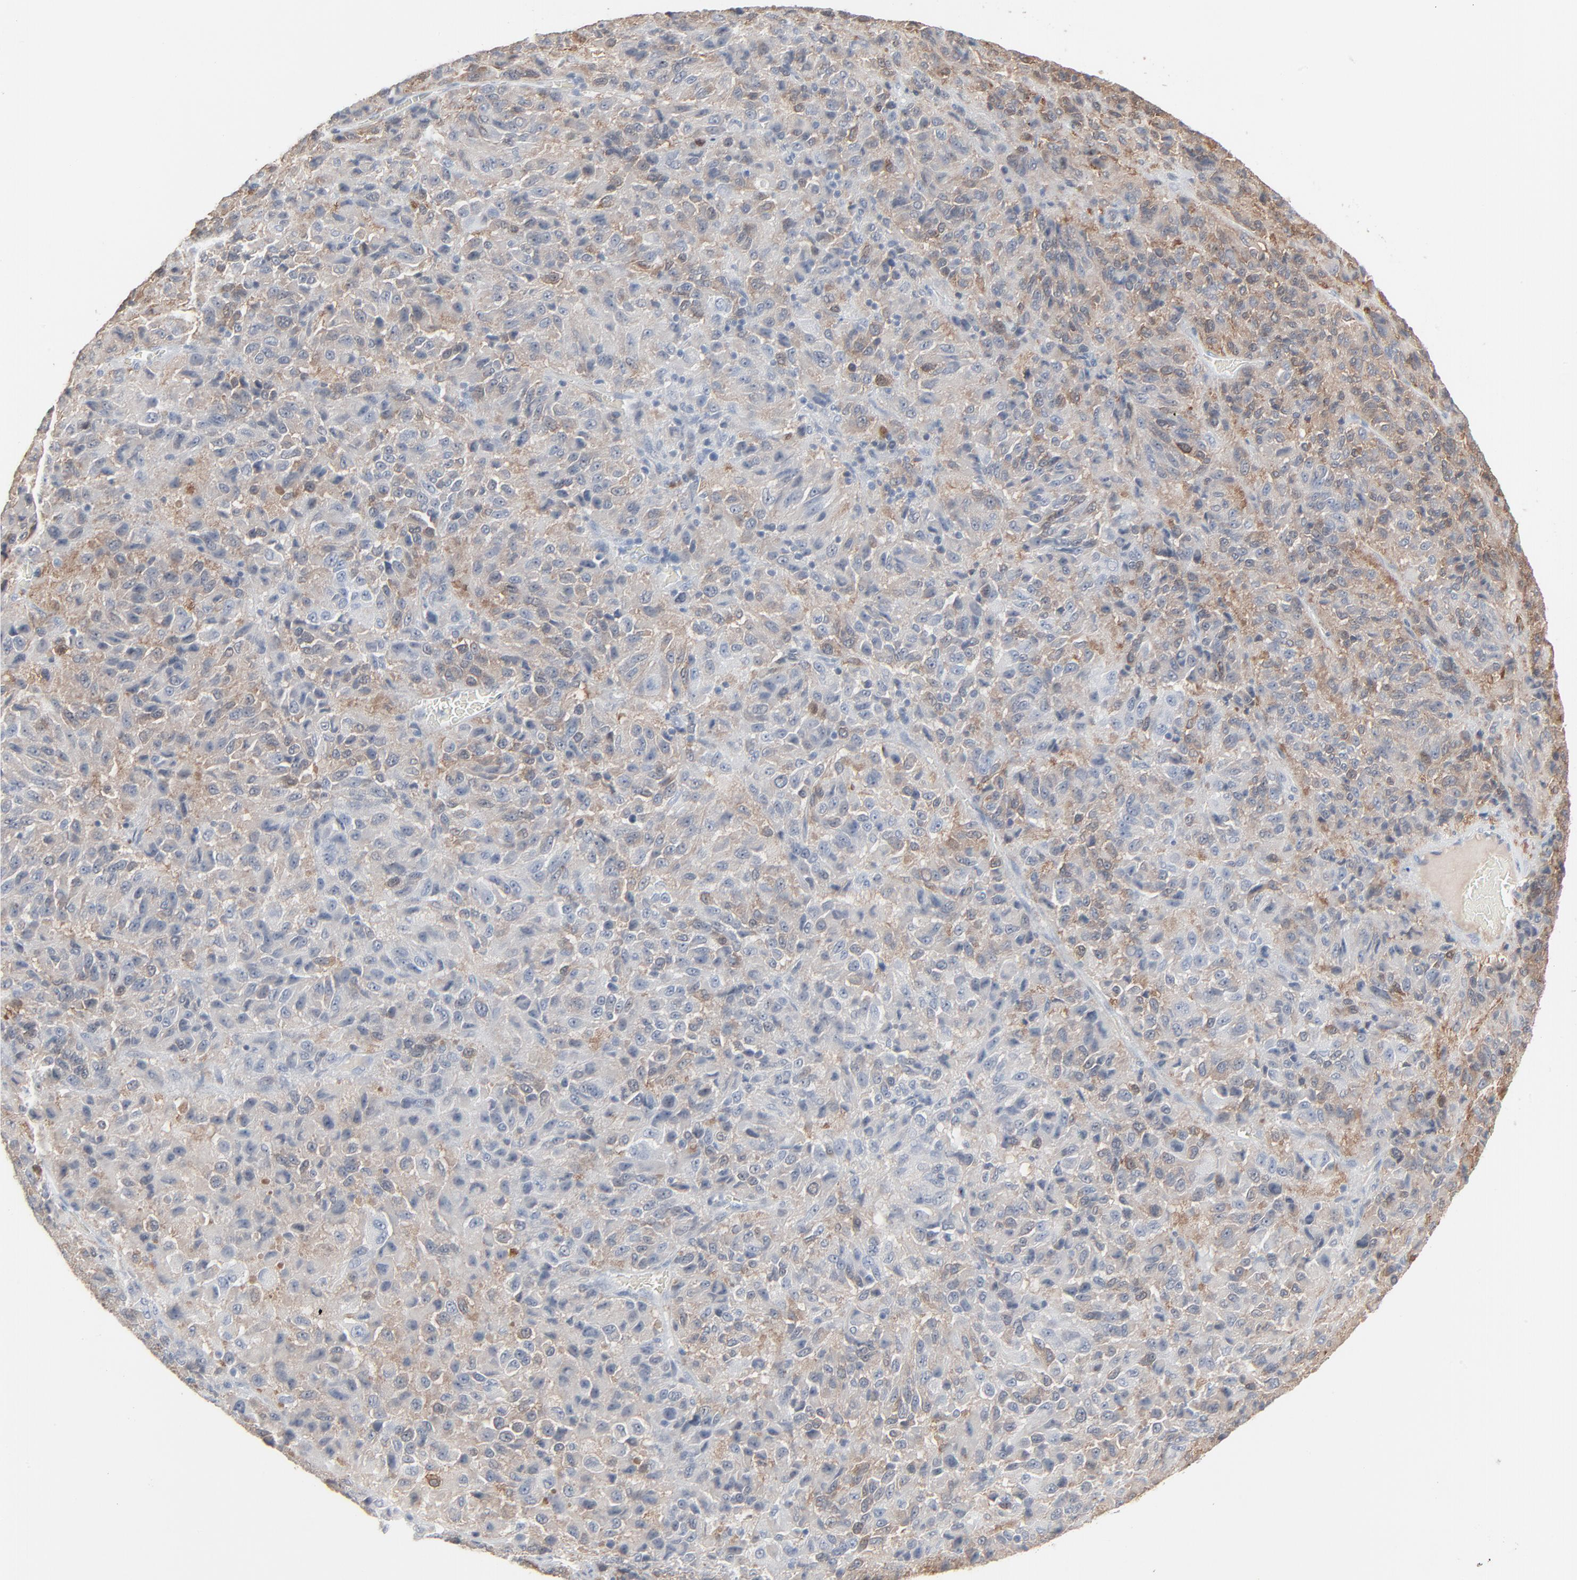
{"staining": {"intensity": "weak", "quantity": ">75%", "location": "cytoplasmic/membranous"}, "tissue": "melanoma", "cell_type": "Tumor cells", "image_type": "cancer", "snomed": [{"axis": "morphology", "description": "Malignant melanoma, Metastatic site"}, {"axis": "topography", "description": "Lung"}], "caption": "Immunohistochemistry (IHC) histopathology image of neoplastic tissue: malignant melanoma (metastatic site) stained using immunohistochemistry displays low levels of weak protein expression localized specifically in the cytoplasmic/membranous of tumor cells, appearing as a cytoplasmic/membranous brown color.", "gene": "PHGDH", "patient": {"sex": "male", "age": 64}}